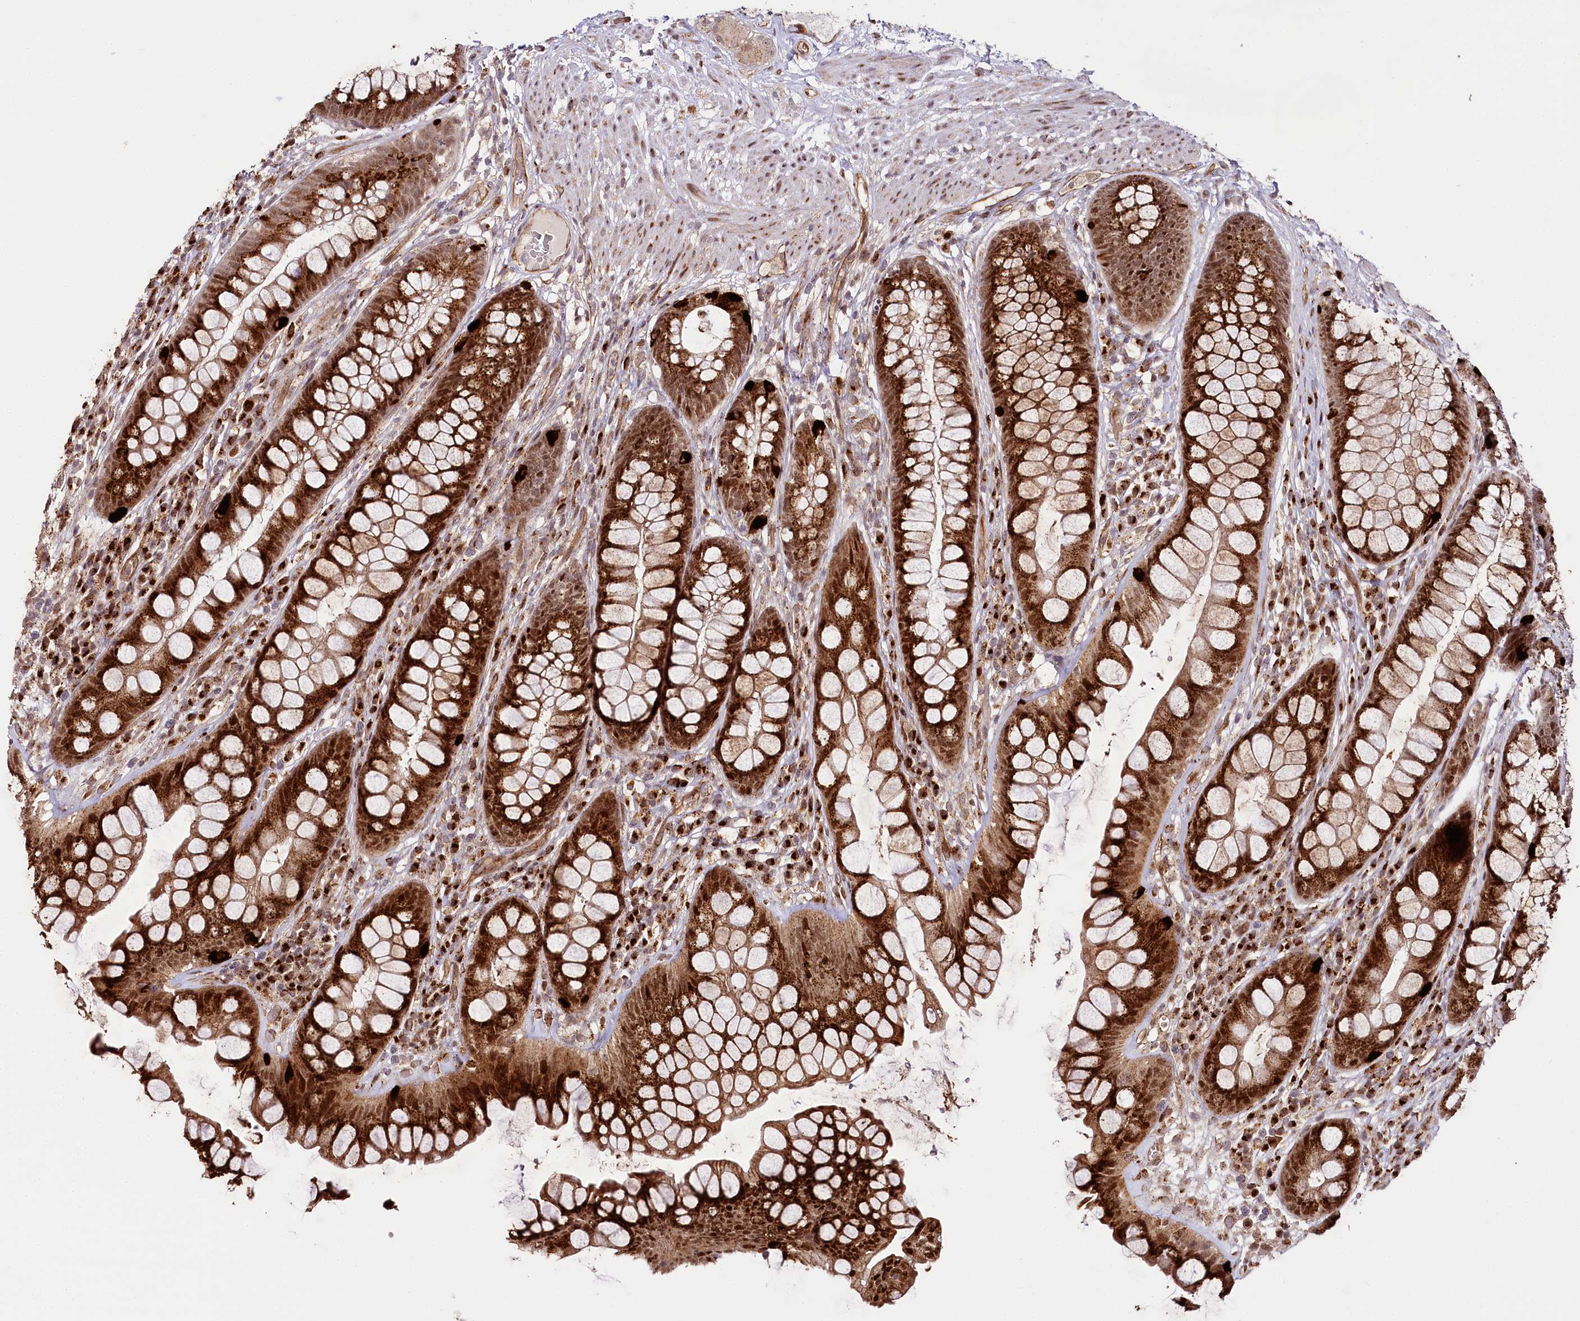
{"staining": {"intensity": "strong", "quantity": ">75%", "location": "cytoplasmic/membranous,nuclear"}, "tissue": "rectum", "cell_type": "Glandular cells", "image_type": "normal", "snomed": [{"axis": "morphology", "description": "Normal tissue, NOS"}, {"axis": "topography", "description": "Rectum"}], "caption": "Rectum stained for a protein (brown) displays strong cytoplasmic/membranous,nuclear positive staining in approximately >75% of glandular cells.", "gene": "COPG1", "patient": {"sex": "male", "age": 74}}